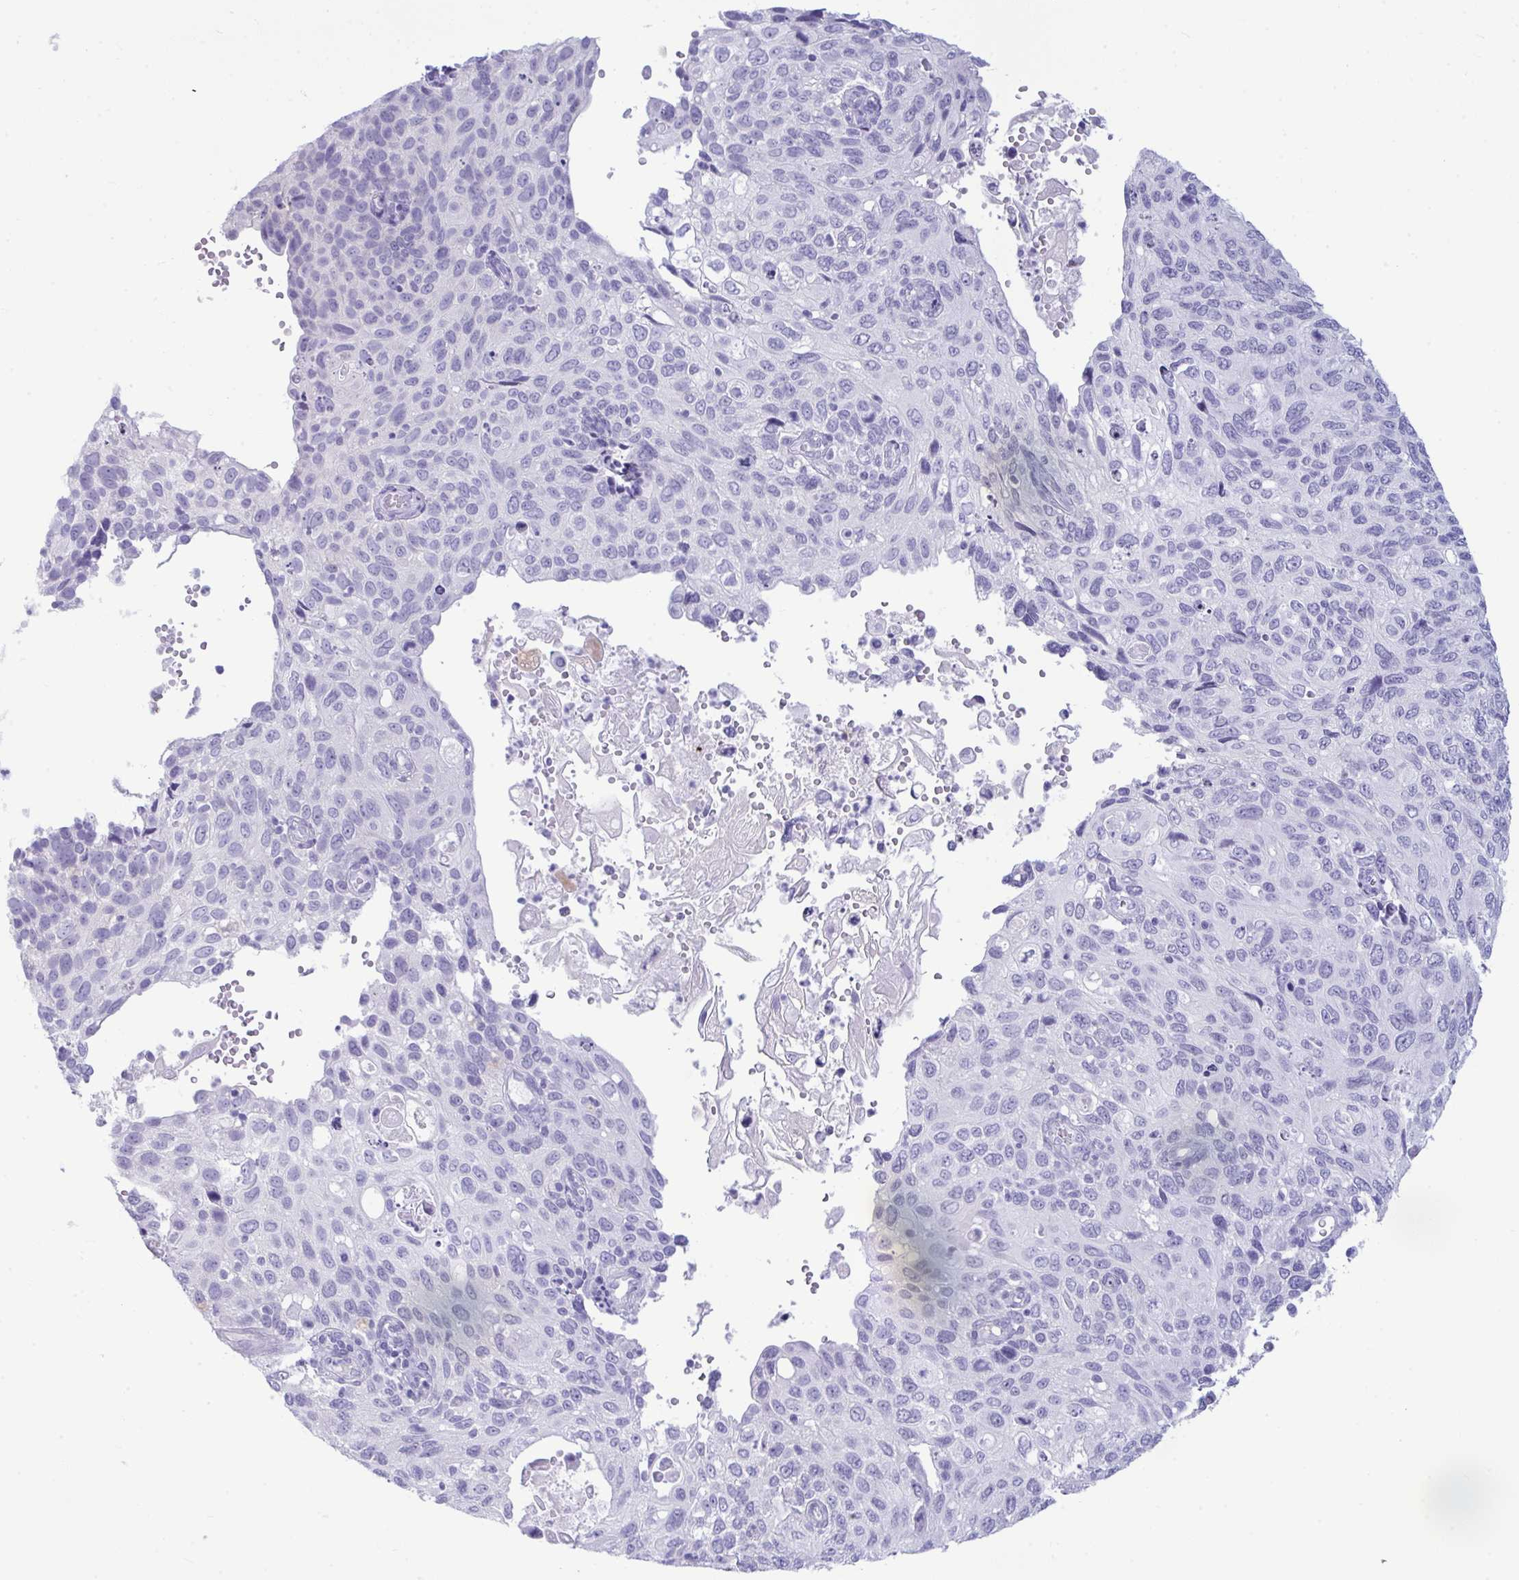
{"staining": {"intensity": "negative", "quantity": "none", "location": "none"}, "tissue": "cervical cancer", "cell_type": "Tumor cells", "image_type": "cancer", "snomed": [{"axis": "morphology", "description": "Squamous cell carcinoma, NOS"}, {"axis": "topography", "description": "Cervix"}], "caption": "Cervical squamous cell carcinoma was stained to show a protein in brown. There is no significant expression in tumor cells.", "gene": "ANKRD60", "patient": {"sex": "female", "age": 70}}